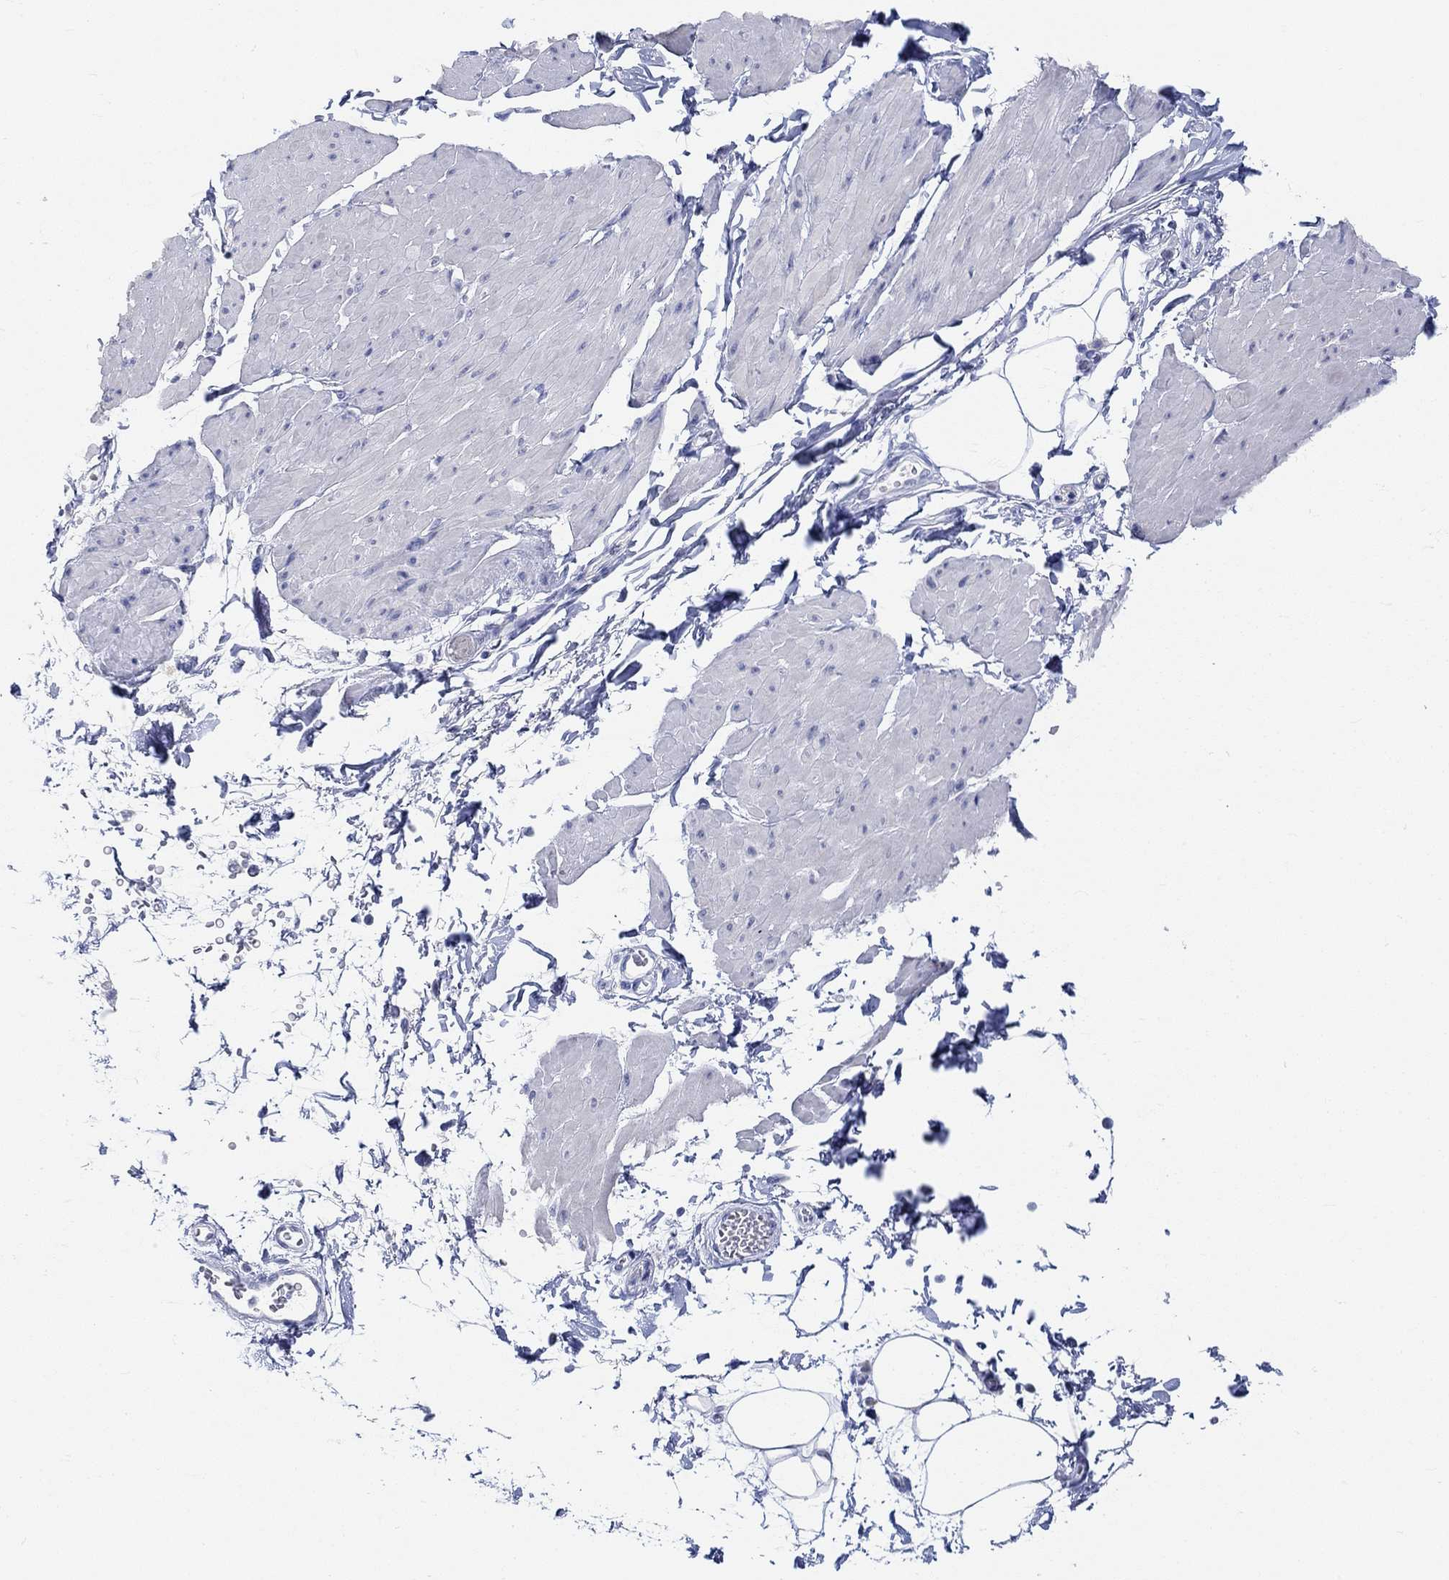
{"staining": {"intensity": "negative", "quantity": "none", "location": "none"}, "tissue": "smooth muscle", "cell_type": "Smooth muscle cells", "image_type": "normal", "snomed": [{"axis": "morphology", "description": "Normal tissue, NOS"}, {"axis": "topography", "description": "Adipose tissue"}, {"axis": "topography", "description": "Smooth muscle"}, {"axis": "topography", "description": "Peripheral nerve tissue"}], "caption": "Smooth muscle cells are negative for brown protein staining in unremarkable smooth muscle. (DAB (3,3'-diaminobenzidine) immunohistochemistry (IHC), high magnification).", "gene": "GRIA3", "patient": {"sex": "male", "age": 83}}